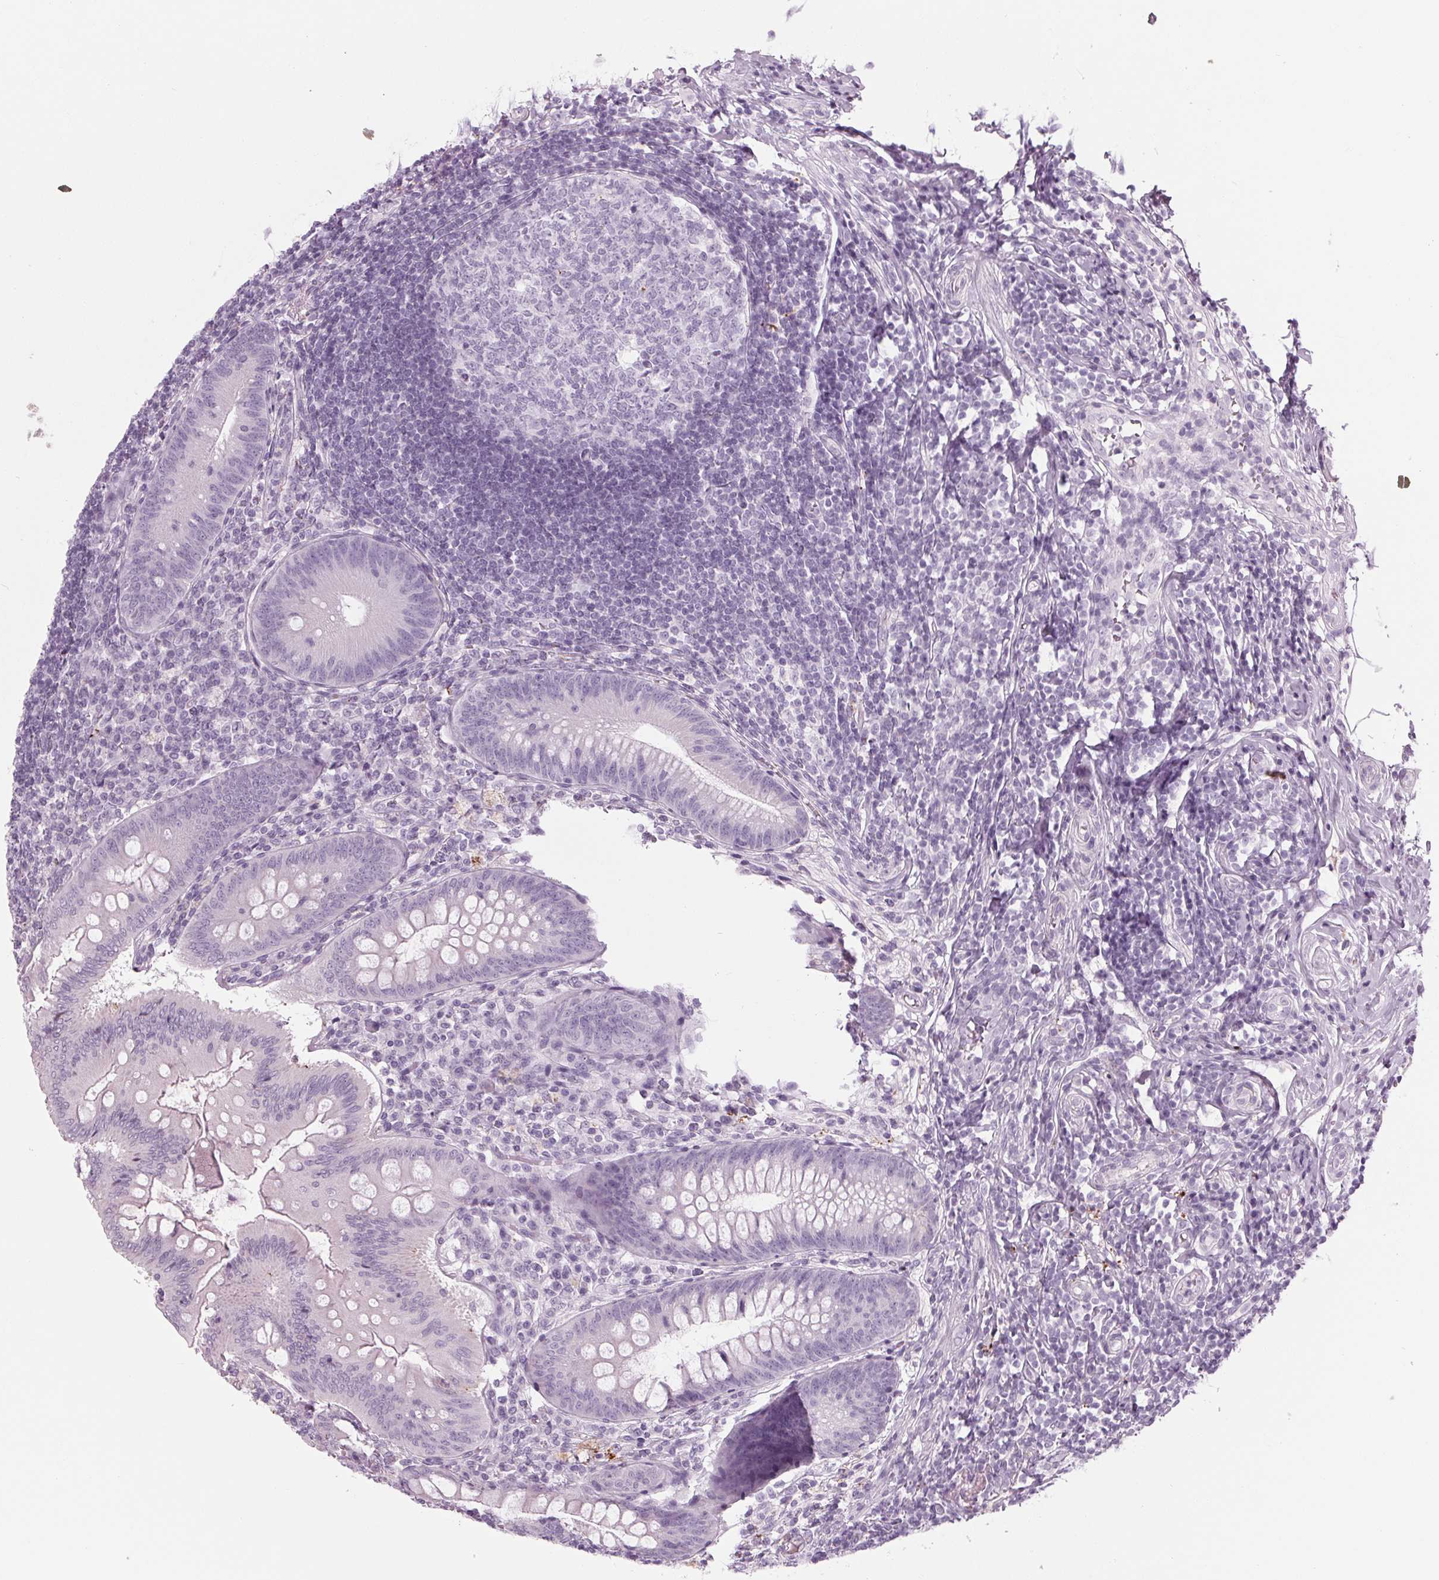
{"staining": {"intensity": "negative", "quantity": "none", "location": "none"}, "tissue": "appendix", "cell_type": "Glandular cells", "image_type": "normal", "snomed": [{"axis": "morphology", "description": "Normal tissue, NOS"}, {"axis": "morphology", "description": "Inflammation, NOS"}, {"axis": "topography", "description": "Appendix"}], "caption": "High power microscopy histopathology image of an immunohistochemistry (IHC) histopathology image of normal appendix, revealing no significant staining in glandular cells.", "gene": "CYP3A43", "patient": {"sex": "male", "age": 16}}